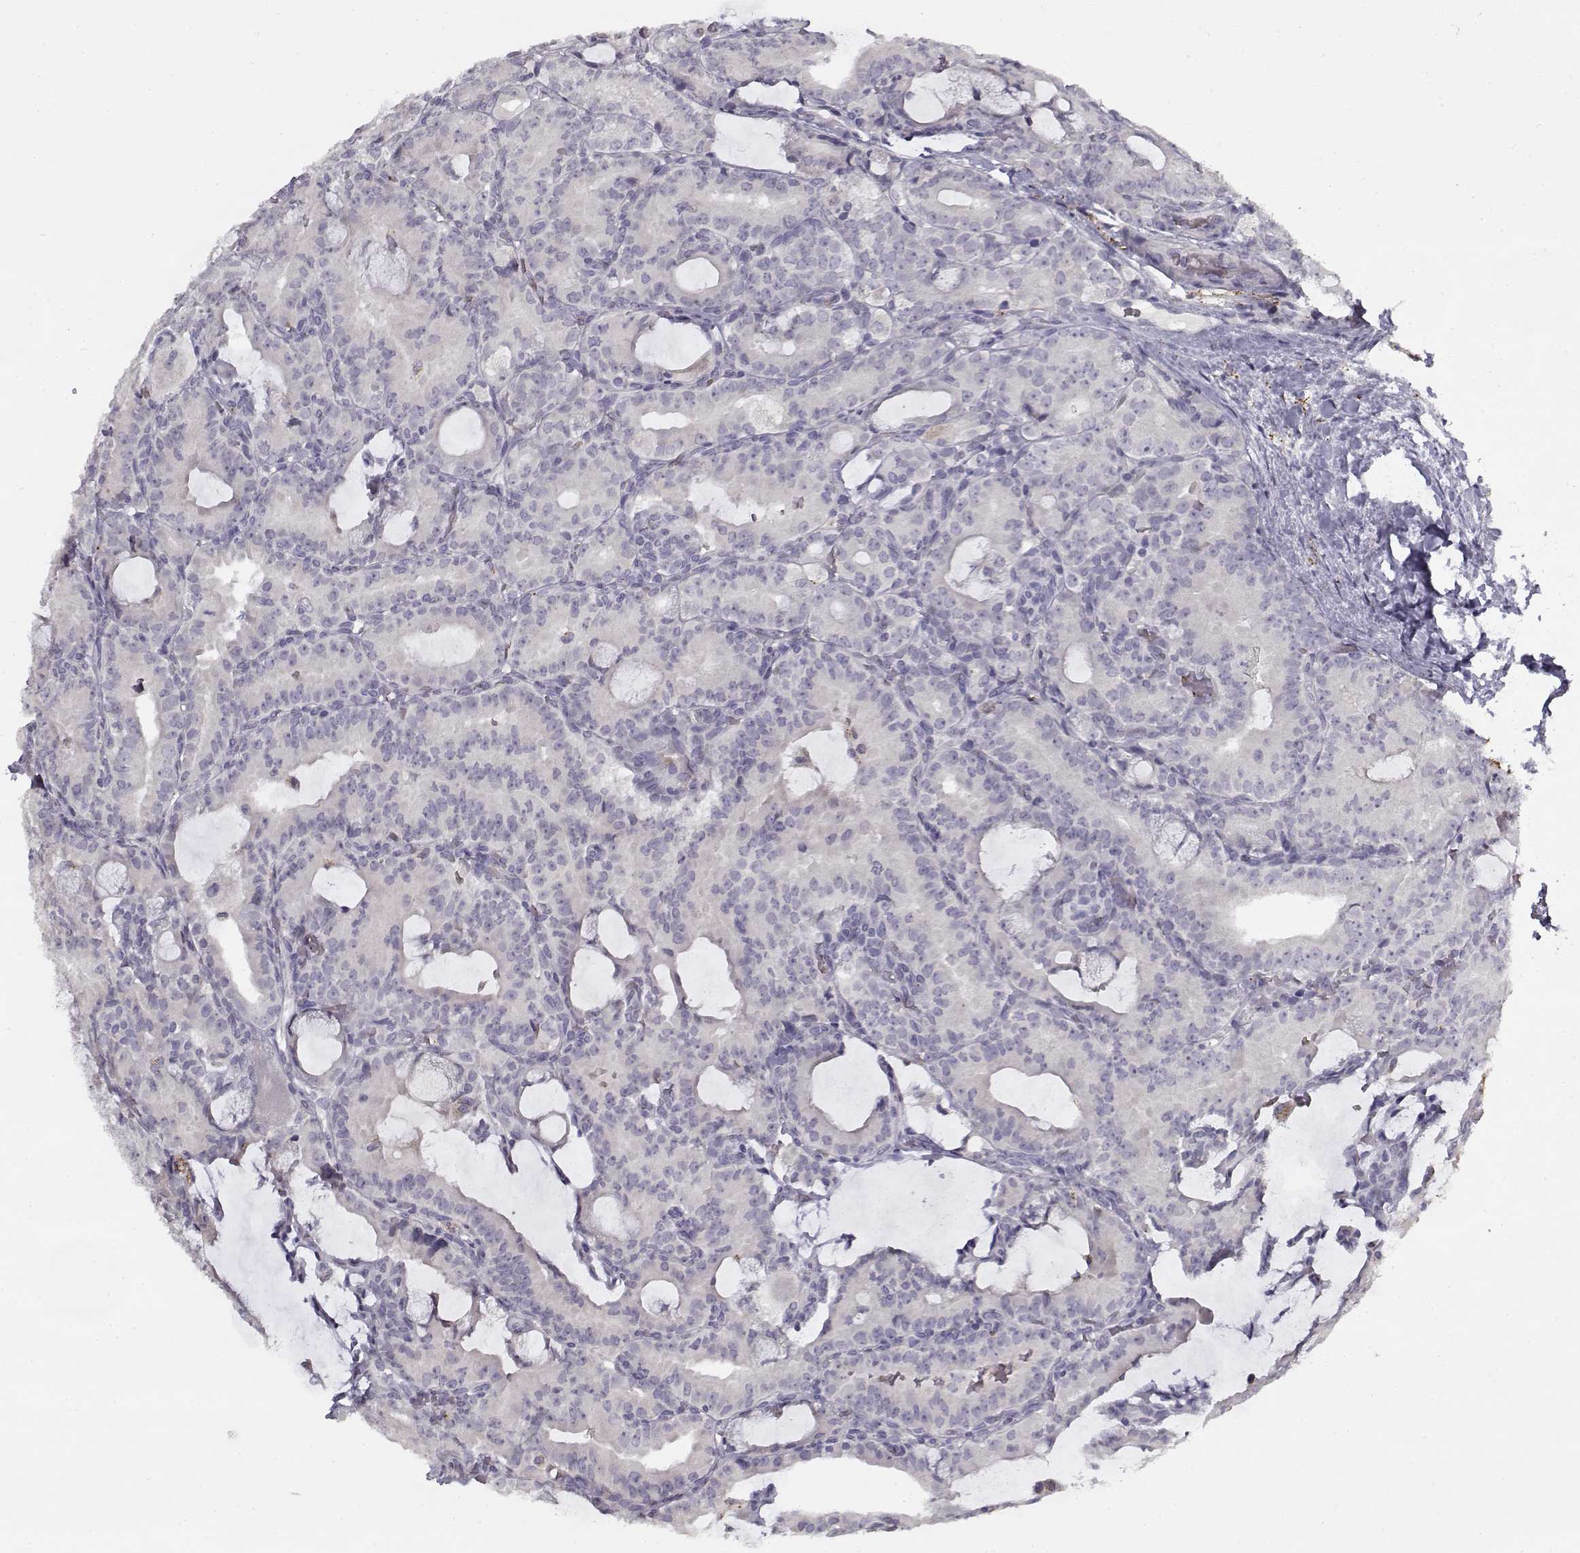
{"staining": {"intensity": "negative", "quantity": "none", "location": "none"}, "tissue": "prostate cancer", "cell_type": "Tumor cells", "image_type": "cancer", "snomed": [{"axis": "morphology", "description": "Adenocarcinoma, NOS"}, {"axis": "morphology", "description": "Adenocarcinoma, High grade"}, {"axis": "topography", "description": "Prostate"}], "caption": "Immunohistochemistry image of human adenocarcinoma (prostate) stained for a protein (brown), which shows no expression in tumor cells.", "gene": "SNCA", "patient": {"sex": "male", "age": 64}}